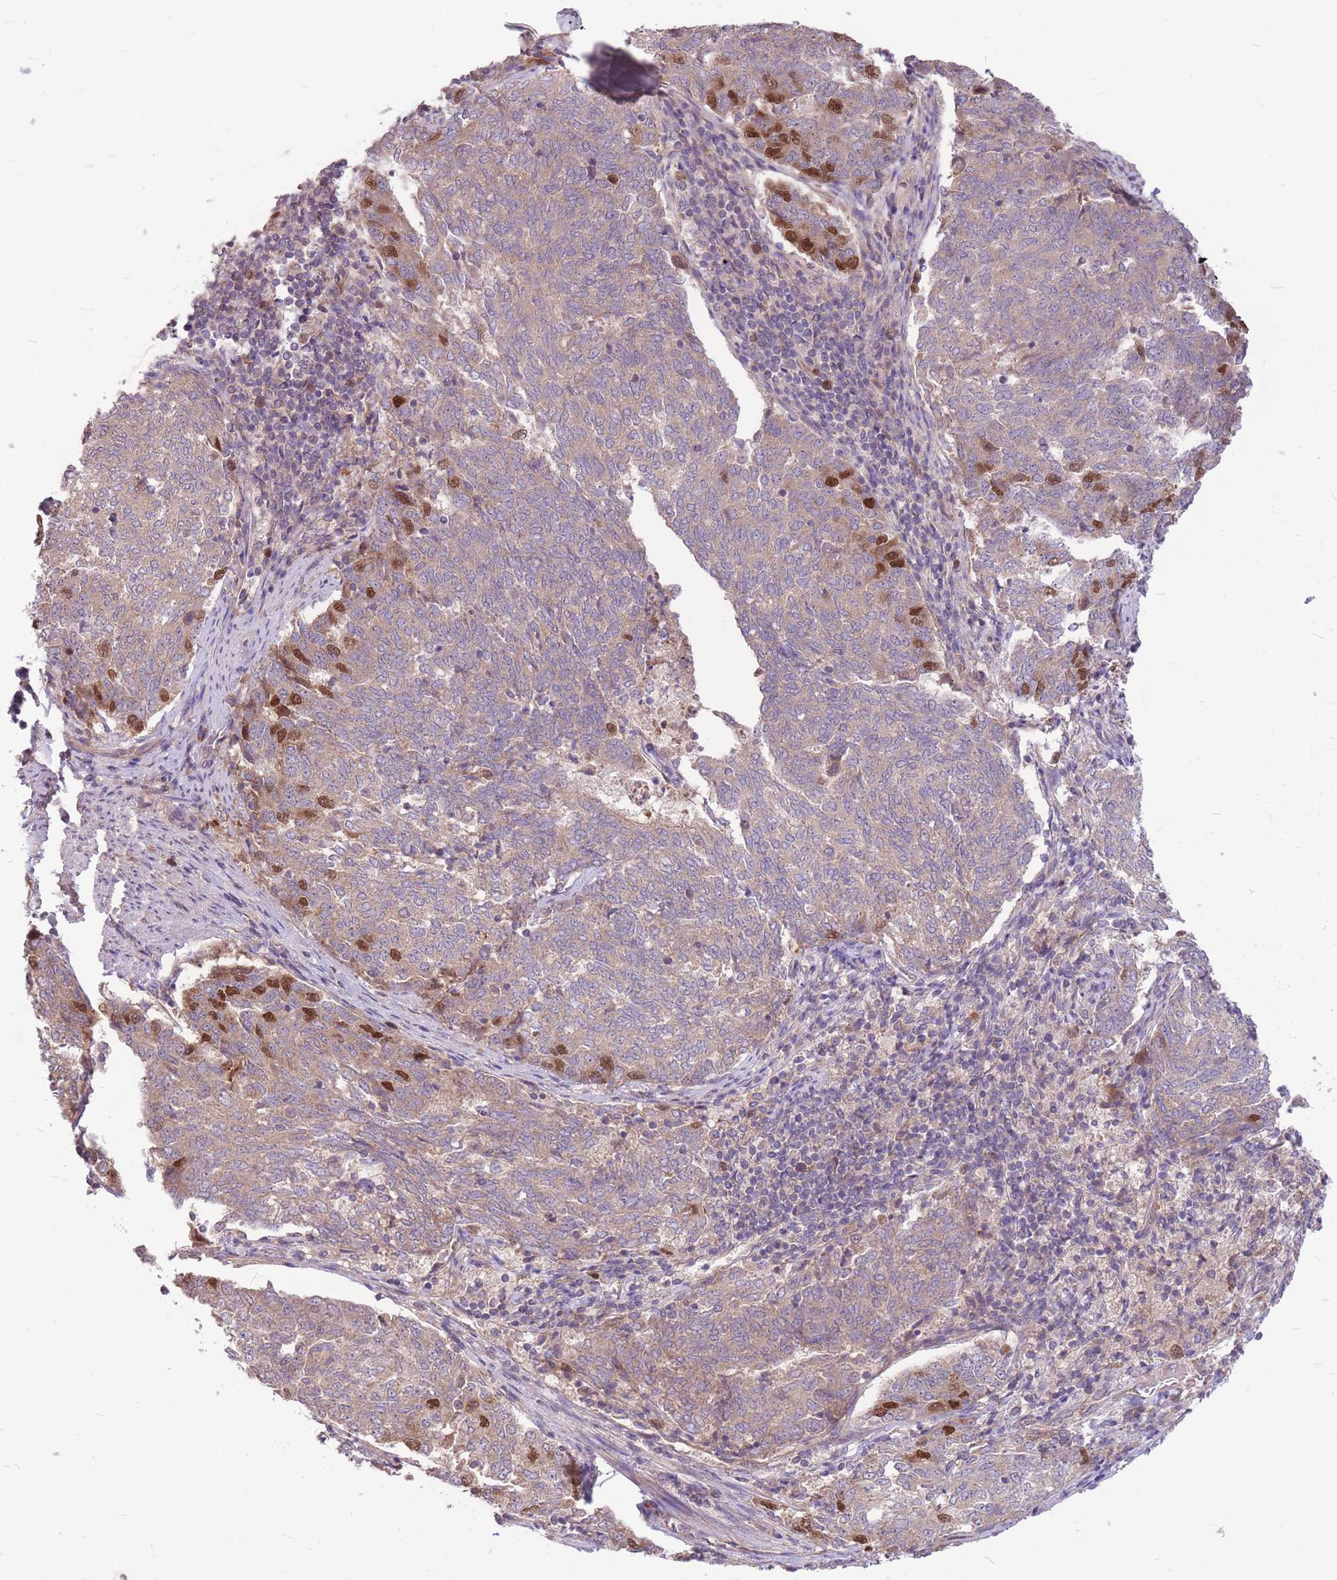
{"staining": {"intensity": "strong", "quantity": "<25%", "location": "nuclear"}, "tissue": "endometrial cancer", "cell_type": "Tumor cells", "image_type": "cancer", "snomed": [{"axis": "morphology", "description": "Adenocarcinoma, NOS"}, {"axis": "topography", "description": "Endometrium"}], "caption": "The photomicrograph displays a brown stain indicating the presence of a protein in the nuclear of tumor cells in adenocarcinoma (endometrial).", "gene": "GMNN", "patient": {"sex": "female", "age": 80}}